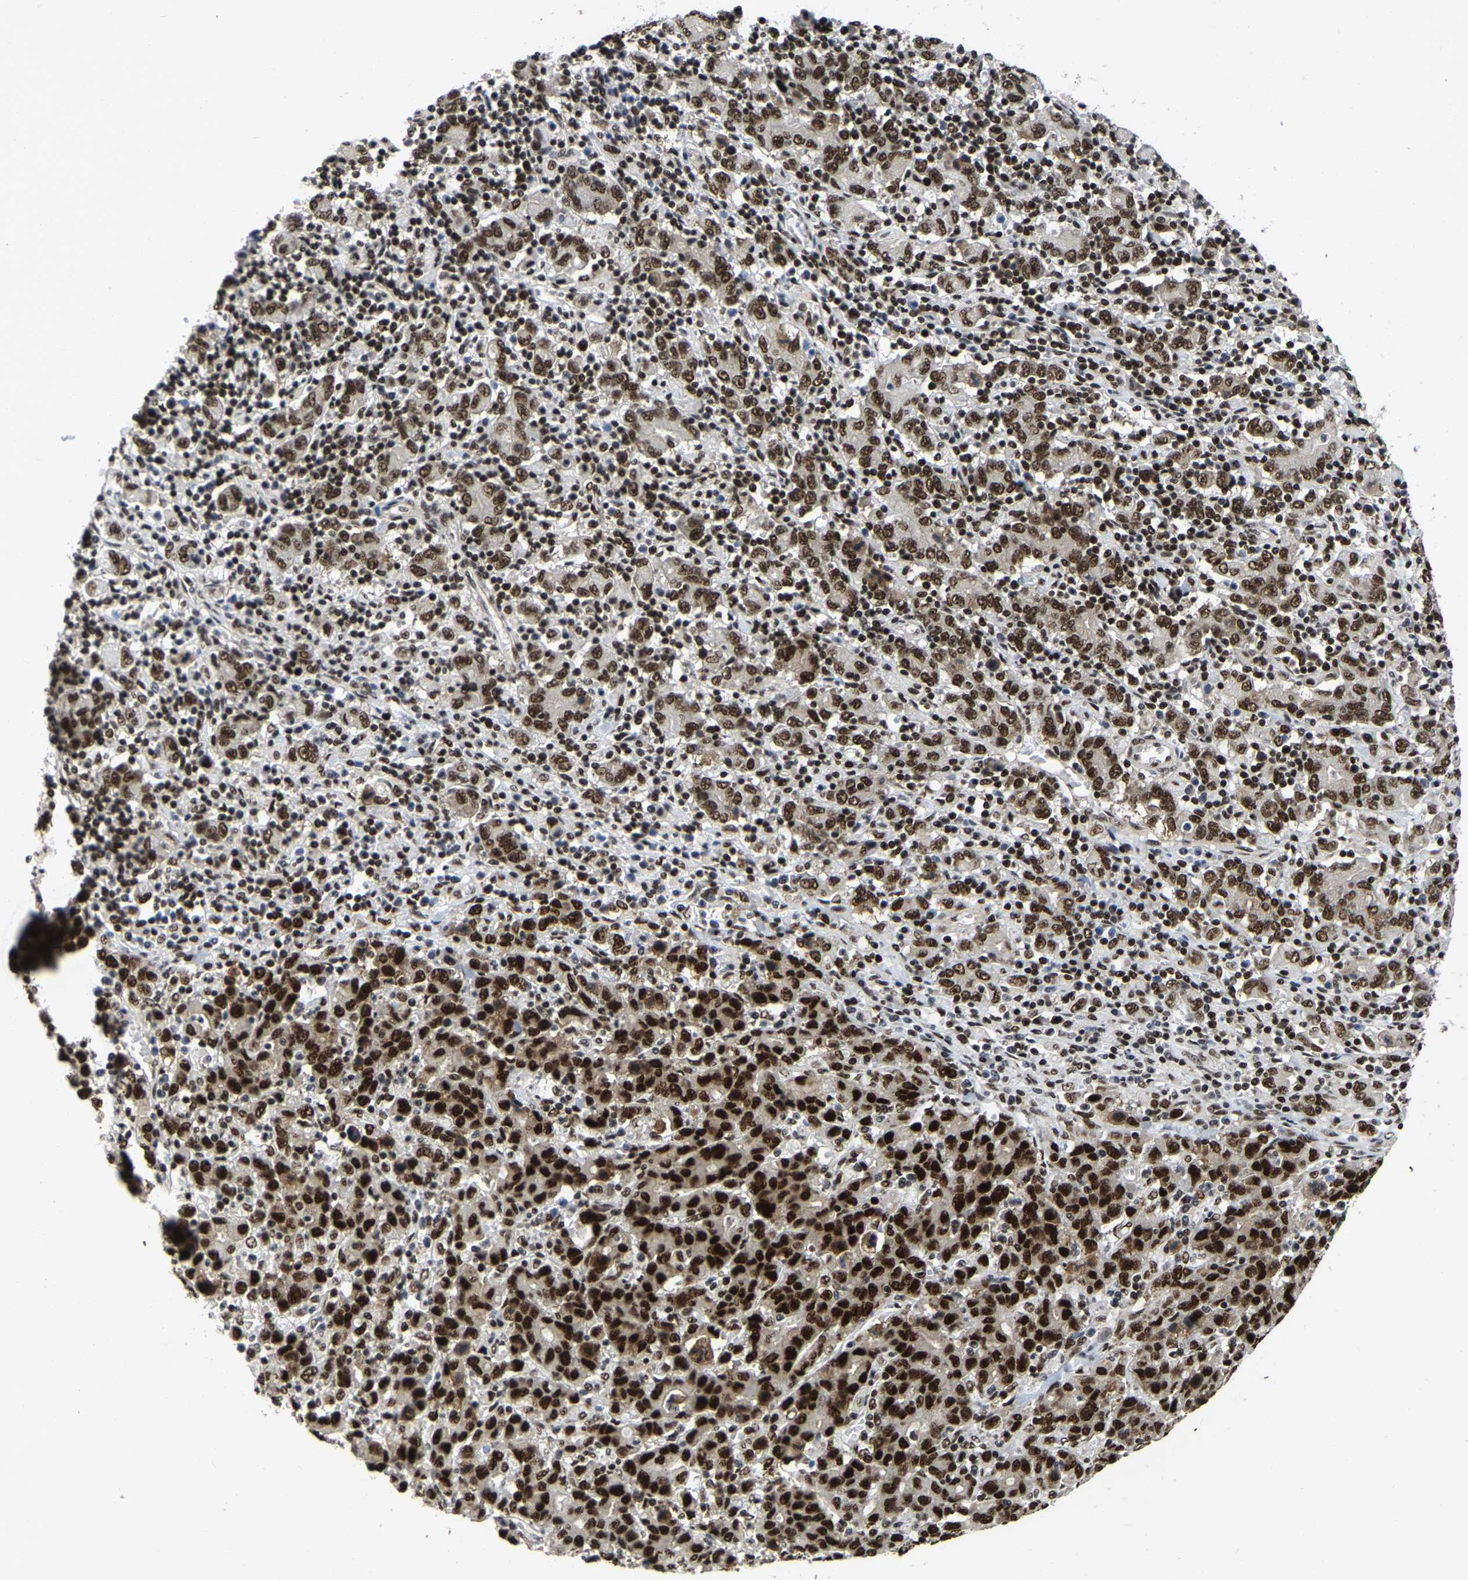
{"staining": {"intensity": "strong", "quantity": ">75%", "location": "nuclear"}, "tissue": "stomach cancer", "cell_type": "Tumor cells", "image_type": "cancer", "snomed": [{"axis": "morphology", "description": "Adenocarcinoma, NOS"}, {"axis": "topography", "description": "Stomach, upper"}], "caption": "An IHC micrograph of tumor tissue is shown. Protein staining in brown highlights strong nuclear positivity in stomach cancer (adenocarcinoma) within tumor cells.", "gene": "TBL1XR1", "patient": {"sex": "male", "age": 69}}